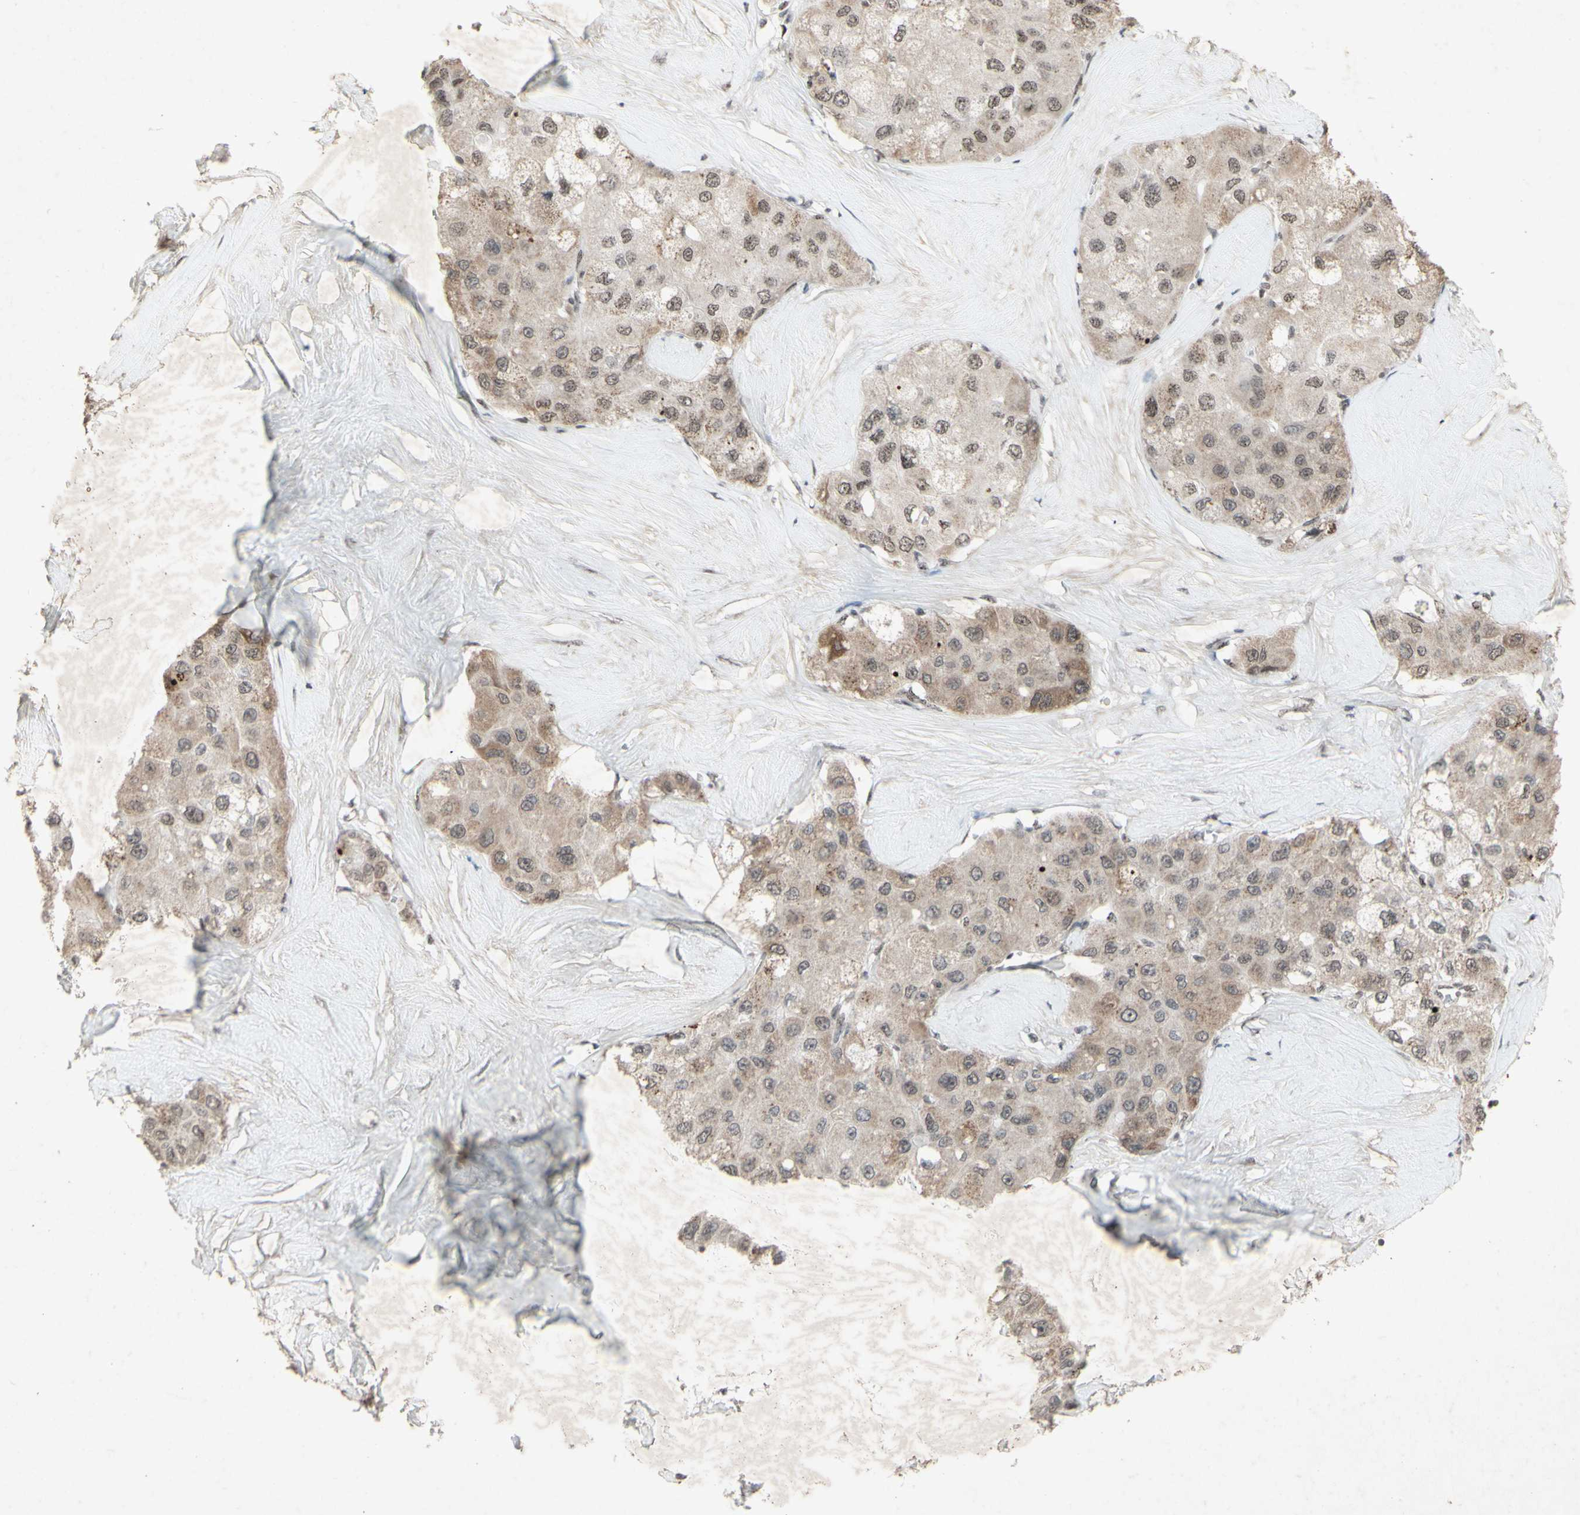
{"staining": {"intensity": "weak", "quantity": ">75%", "location": "cytoplasmic/membranous,nuclear"}, "tissue": "liver cancer", "cell_type": "Tumor cells", "image_type": "cancer", "snomed": [{"axis": "morphology", "description": "Carcinoma, Hepatocellular, NOS"}, {"axis": "topography", "description": "Liver"}], "caption": "A brown stain shows weak cytoplasmic/membranous and nuclear expression of a protein in human liver cancer tumor cells. (DAB = brown stain, brightfield microscopy at high magnification).", "gene": "CENPB", "patient": {"sex": "male", "age": 80}}